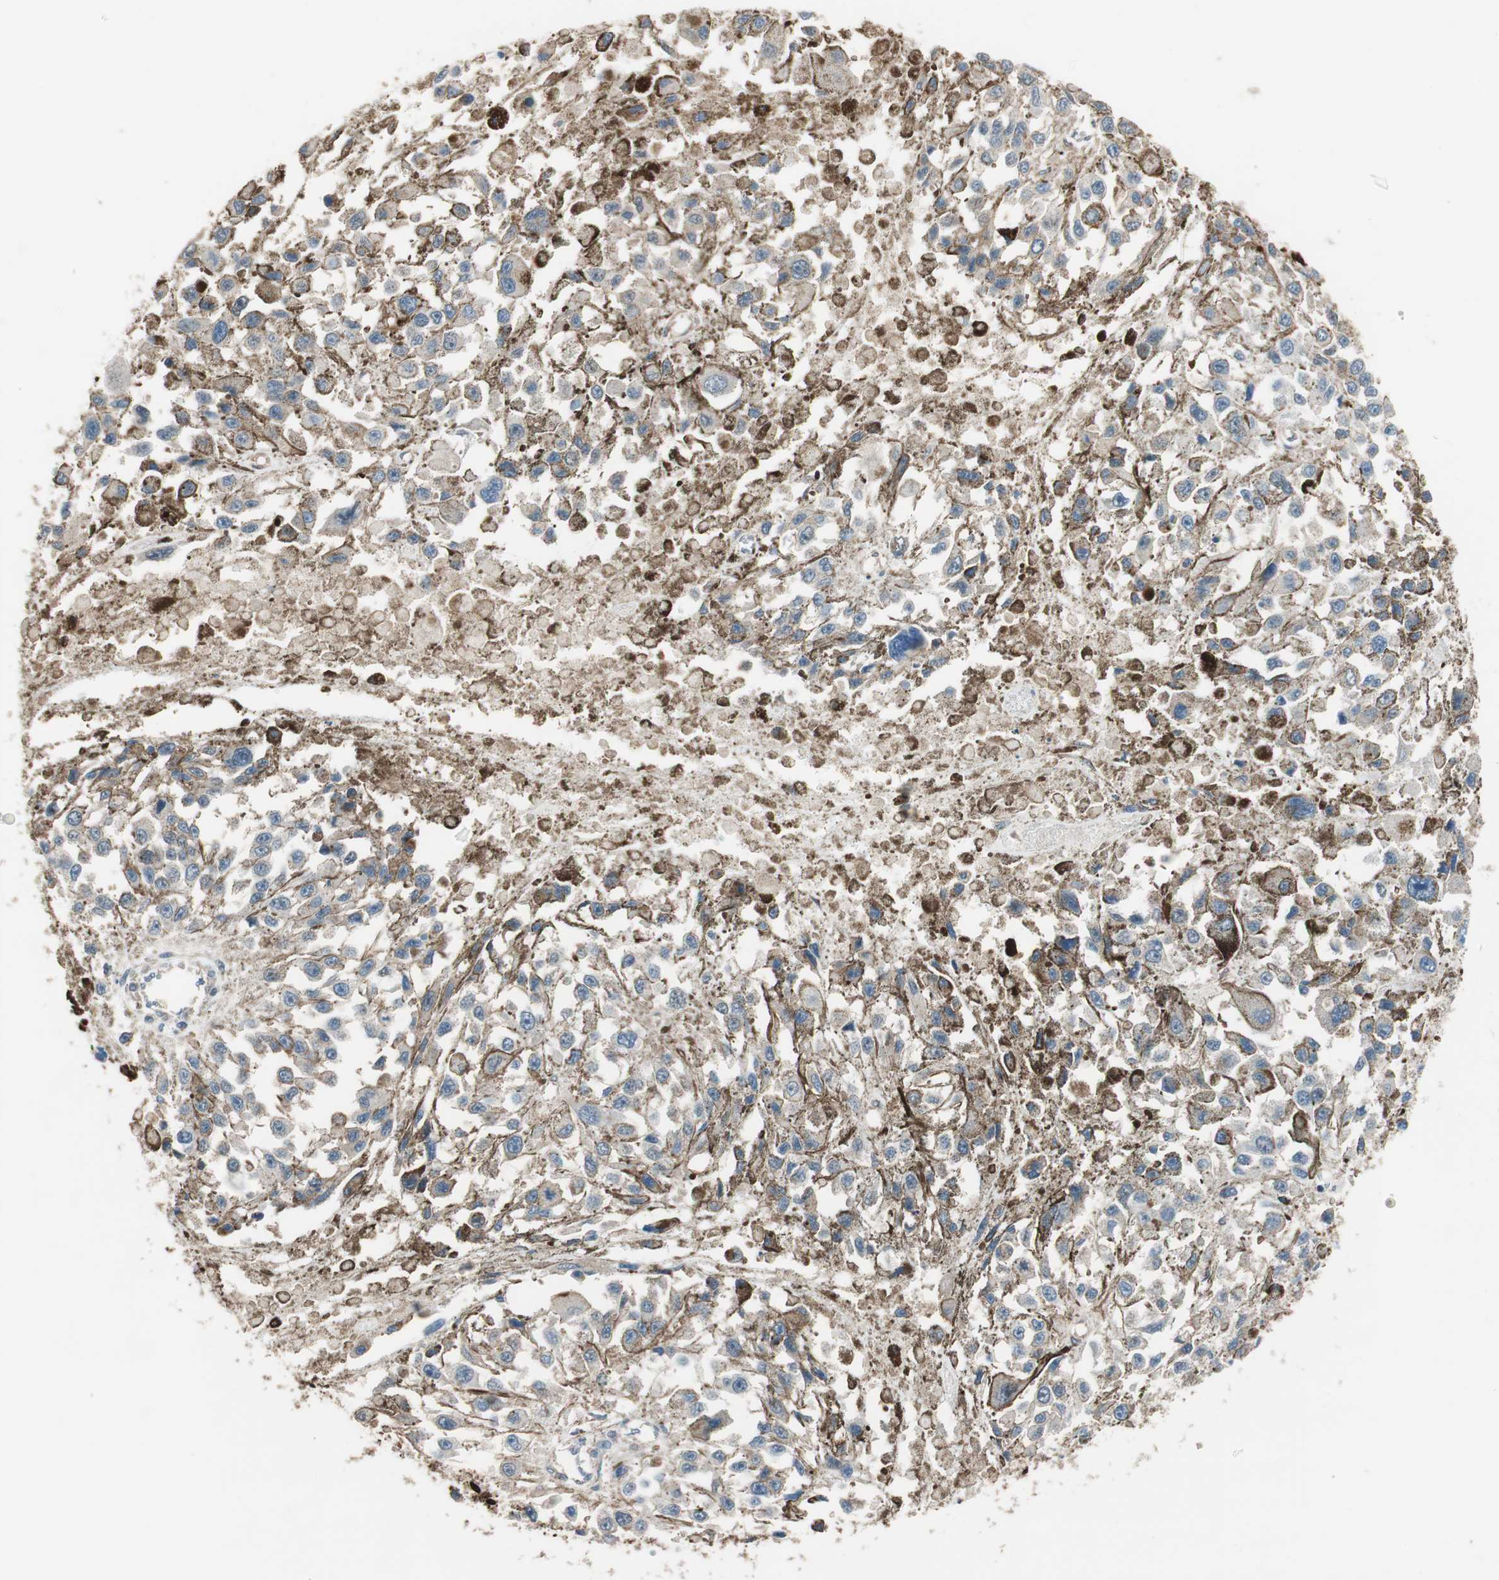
{"staining": {"intensity": "negative", "quantity": "none", "location": "none"}, "tissue": "melanoma", "cell_type": "Tumor cells", "image_type": "cancer", "snomed": [{"axis": "morphology", "description": "Malignant melanoma, Metastatic site"}, {"axis": "topography", "description": "Lymph node"}], "caption": "Immunohistochemistry micrograph of neoplastic tissue: human melanoma stained with DAB (3,3'-diaminobenzidine) demonstrates no significant protein staining in tumor cells.", "gene": "CALML3", "patient": {"sex": "male", "age": 59}}